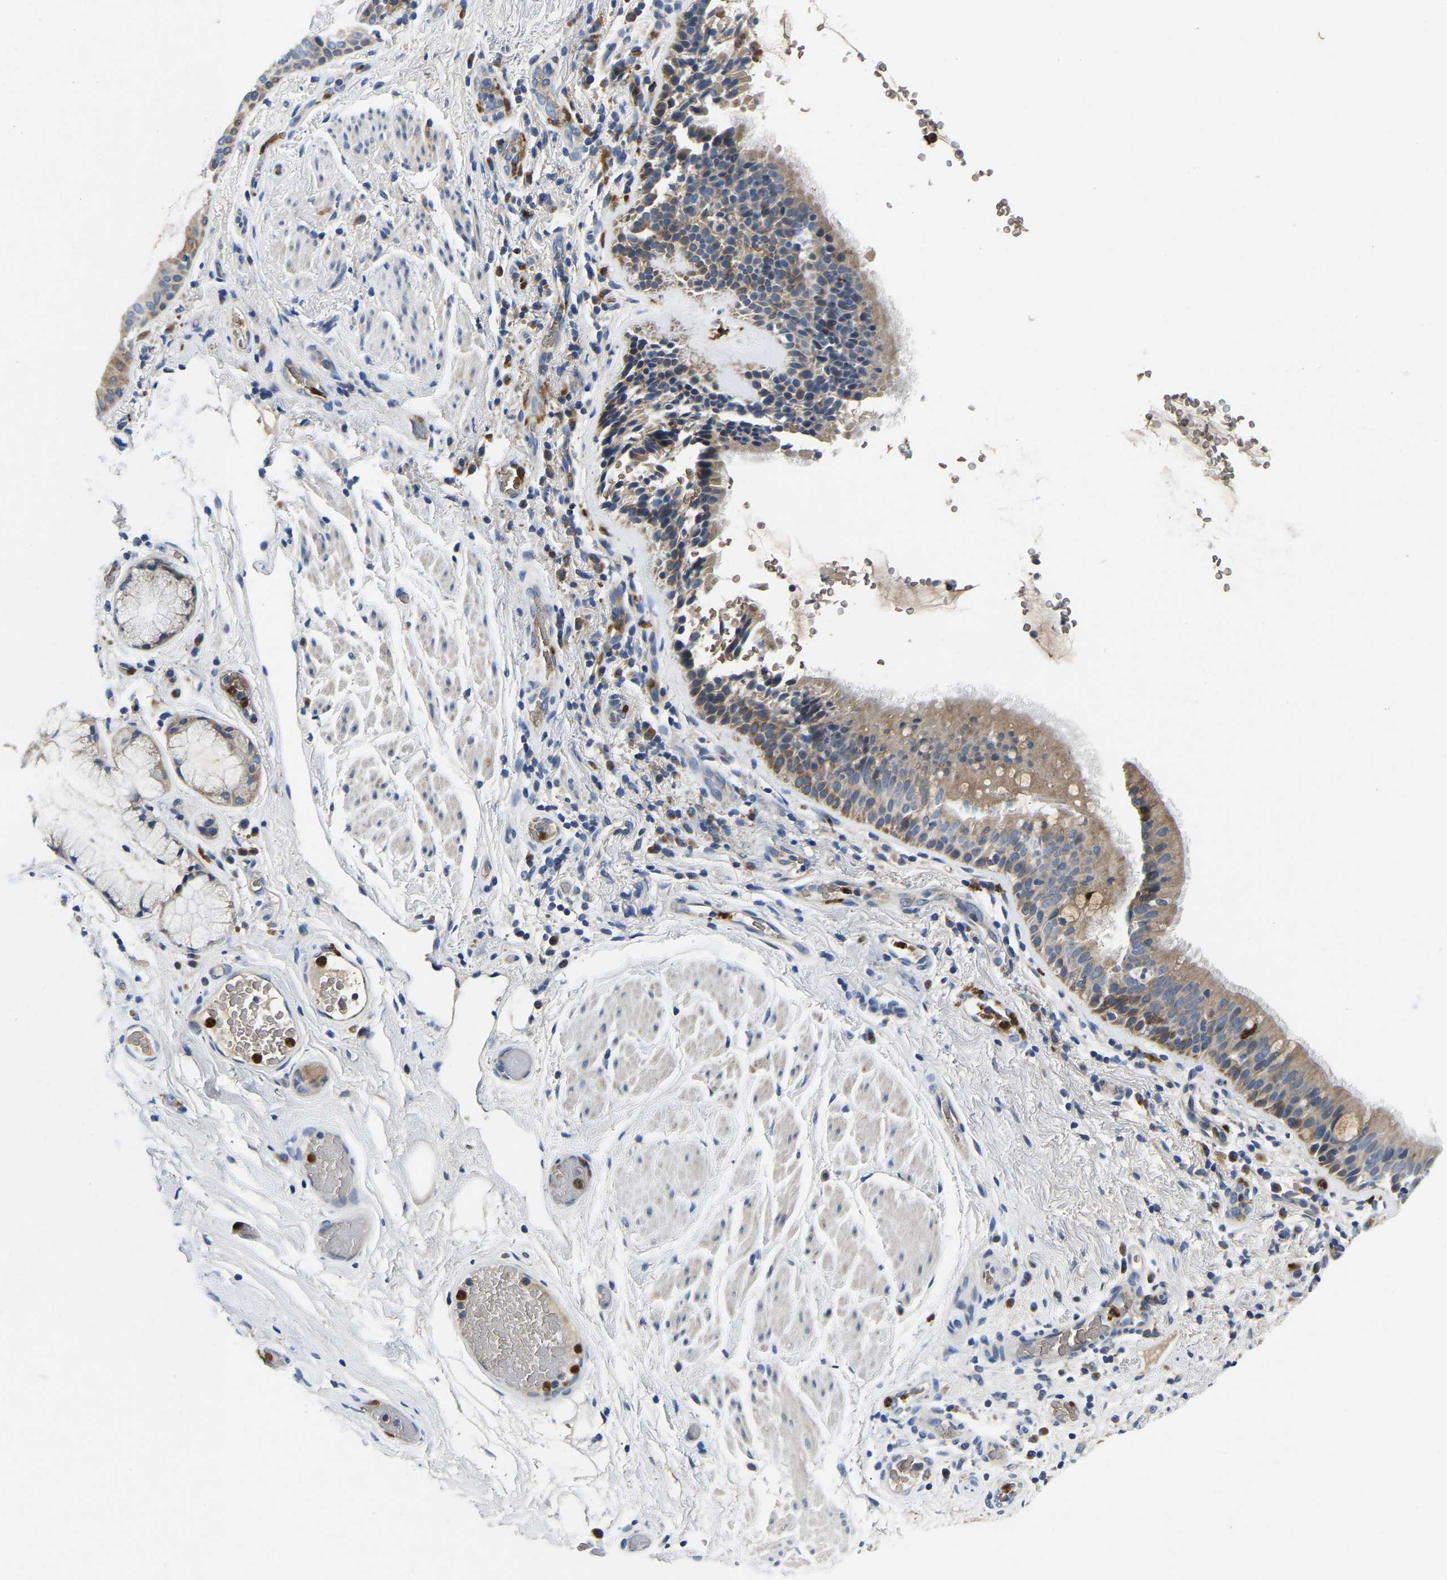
{"staining": {"intensity": "moderate", "quantity": "25%-75%", "location": "cytoplasmic/membranous"}, "tissue": "bronchus", "cell_type": "Respiratory epithelial cells", "image_type": "normal", "snomed": [{"axis": "morphology", "description": "Normal tissue, NOS"}, {"axis": "morphology", "description": "Inflammation, NOS"}, {"axis": "topography", "description": "Cartilage tissue"}, {"axis": "topography", "description": "Bronchus"}], "caption": "IHC staining of benign bronchus, which exhibits medium levels of moderate cytoplasmic/membranous positivity in approximately 25%-75% of respiratory epithelial cells indicating moderate cytoplasmic/membranous protein positivity. The staining was performed using DAB (3,3'-diaminobenzidine) (brown) for protein detection and nuclei were counterstained in hematoxylin (blue).", "gene": "TOR1B", "patient": {"sex": "male", "age": 77}}